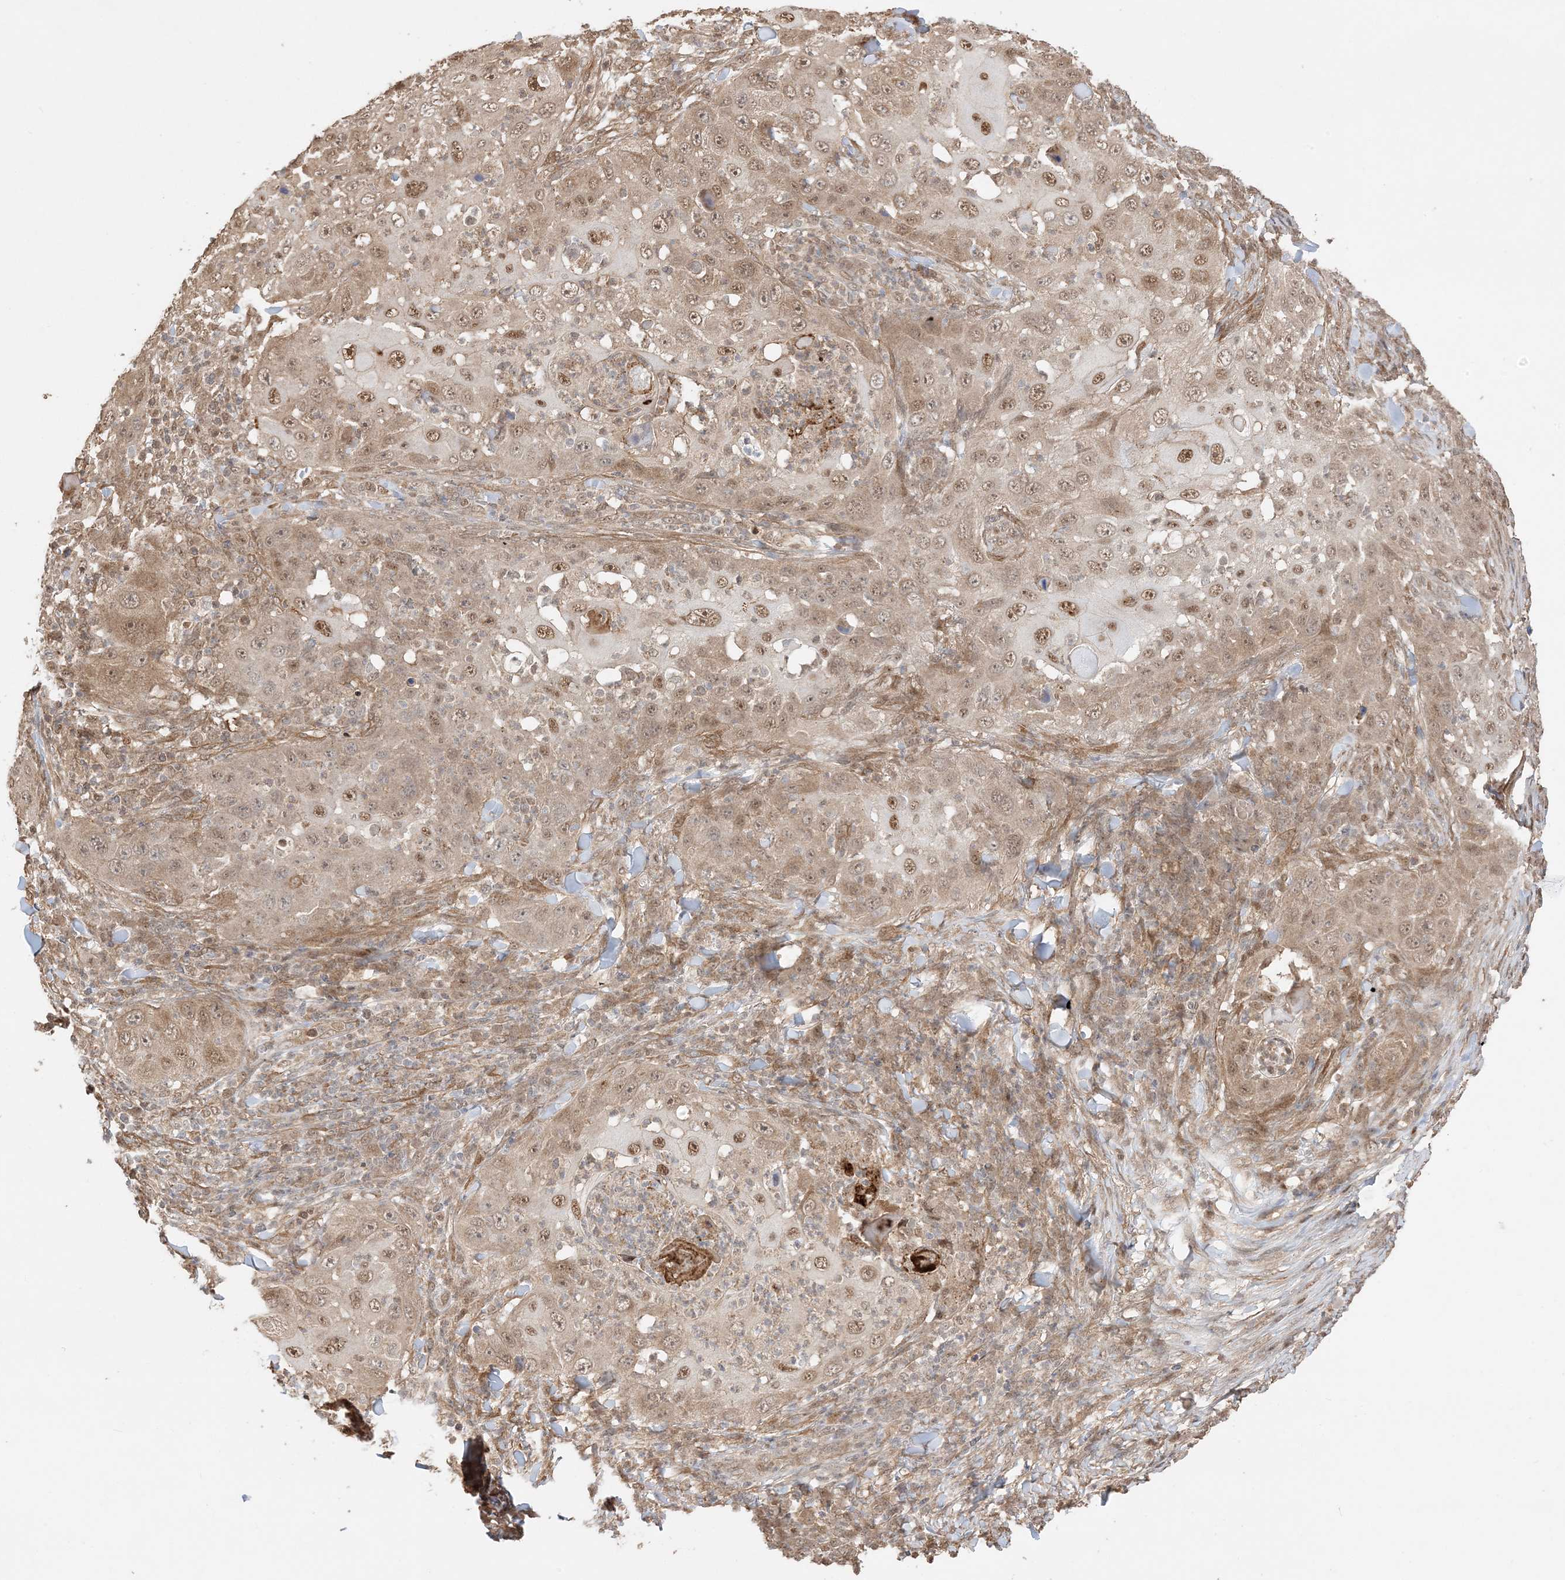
{"staining": {"intensity": "moderate", "quantity": ">75%", "location": "cytoplasmic/membranous,nuclear"}, "tissue": "skin cancer", "cell_type": "Tumor cells", "image_type": "cancer", "snomed": [{"axis": "morphology", "description": "Squamous cell carcinoma, NOS"}, {"axis": "topography", "description": "Skin"}], "caption": "Squamous cell carcinoma (skin) stained with IHC displays moderate cytoplasmic/membranous and nuclear staining in about >75% of tumor cells.", "gene": "ZBTB41", "patient": {"sex": "female", "age": 44}}